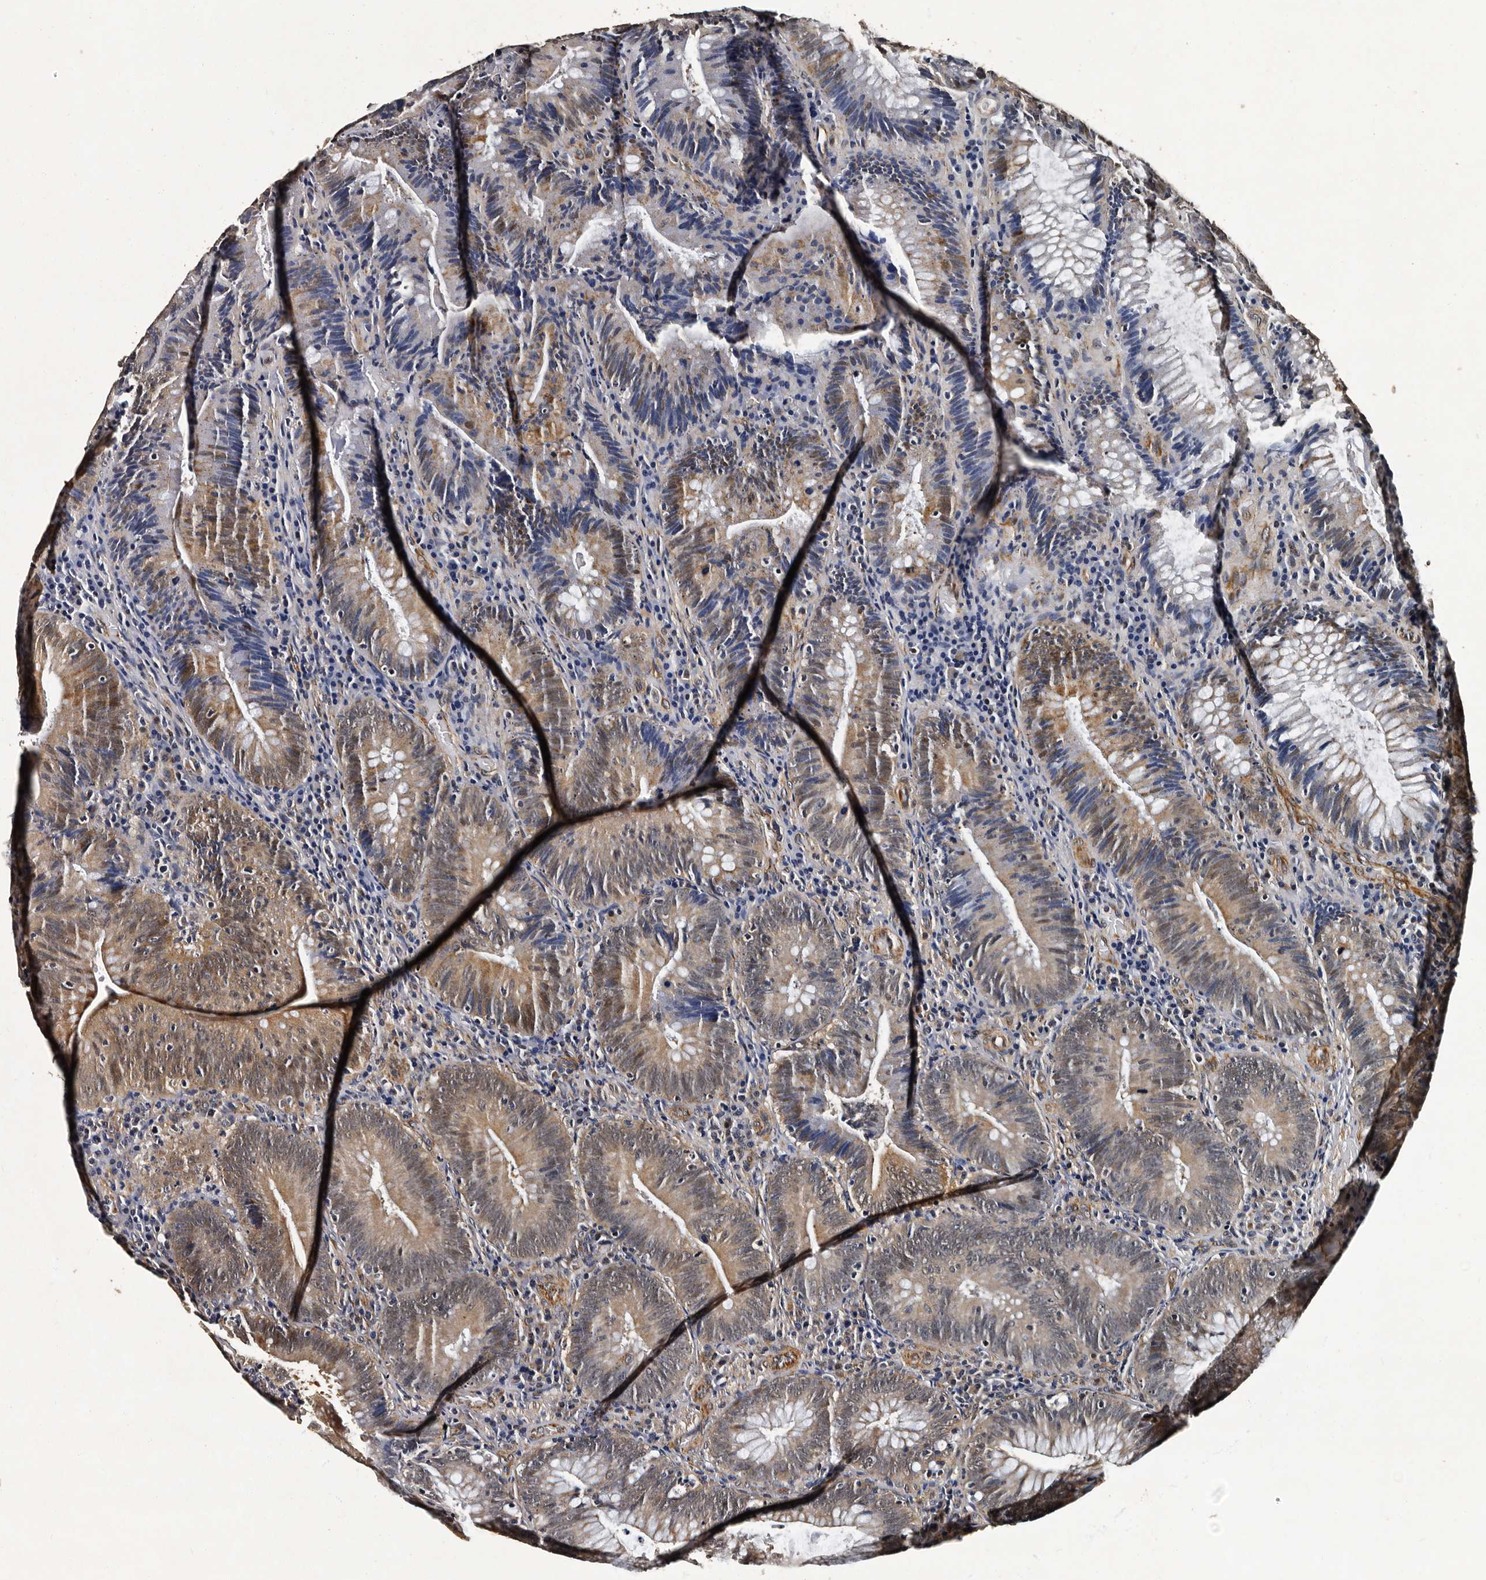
{"staining": {"intensity": "moderate", "quantity": ">75%", "location": "cytoplasmic/membranous,nuclear"}, "tissue": "colorectal cancer", "cell_type": "Tumor cells", "image_type": "cancer", "snomed": [{"axis": "morphology", "description": "Normal tissue, NOS"}, {"axis": "topography", "description": "Colon"}], "caption": "A histopathology image of human colorectal cancer stained for a protein exhibits moderate cytoplasmic/membranous and nuclear brown staining in tumor cells.", "gene": "CPNE3", "patient": {"sex": "female", "age": 82}}